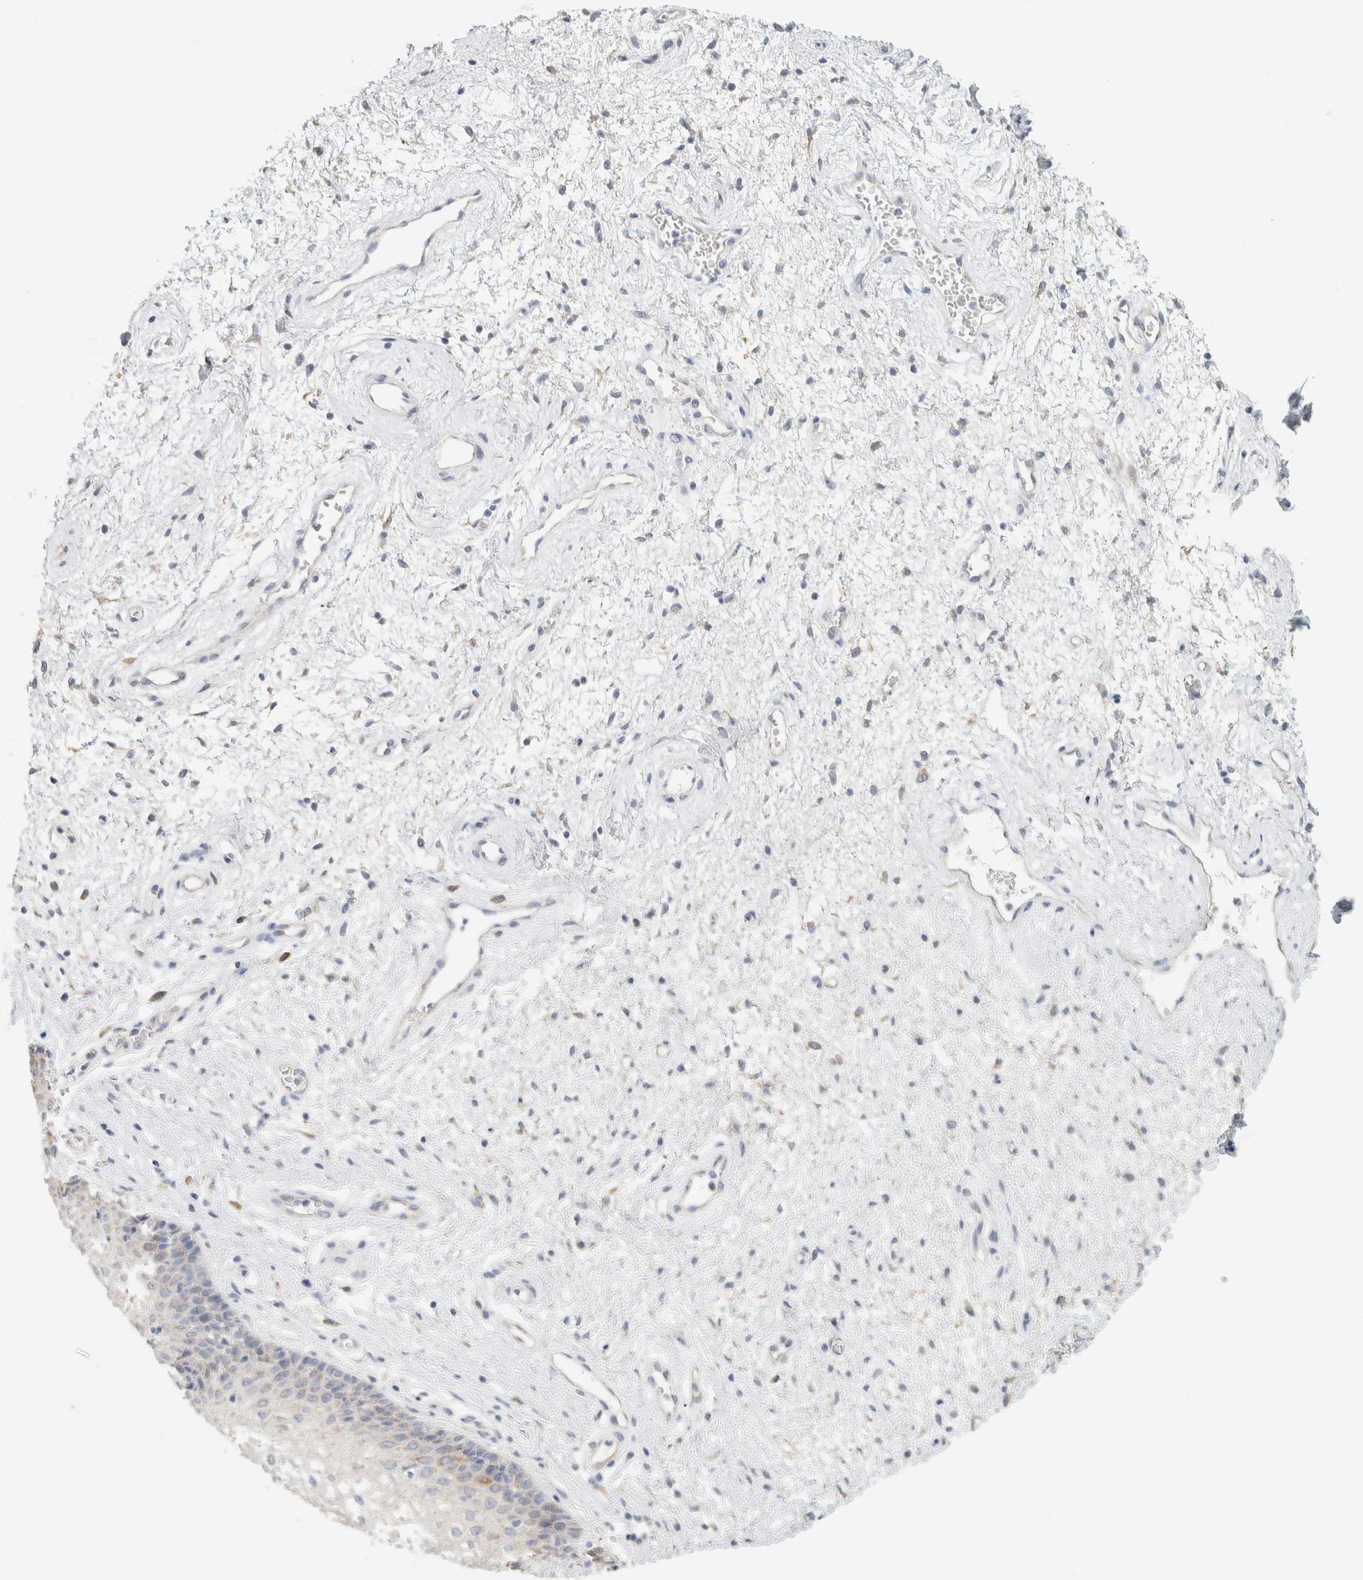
{"staining": {"intensity": "weak", "quantity": "<25%", "location": "cytoplasmic/membranous"}, "tissue": "vagina", "cell_type": "Squamous epithelial cells", "image_type": "normal", "snomed": [{"axis": "morphology", "description": "Normal tissue, NOS"}, {"axis": "topography", "description": "Vagina"}], "caption": "Immunohistochemistry of normal human vagina demonstrates no expression in squamous epithelial cells.", "gene": "NEFM", "patient": {"sex": "female", "age": 34}}